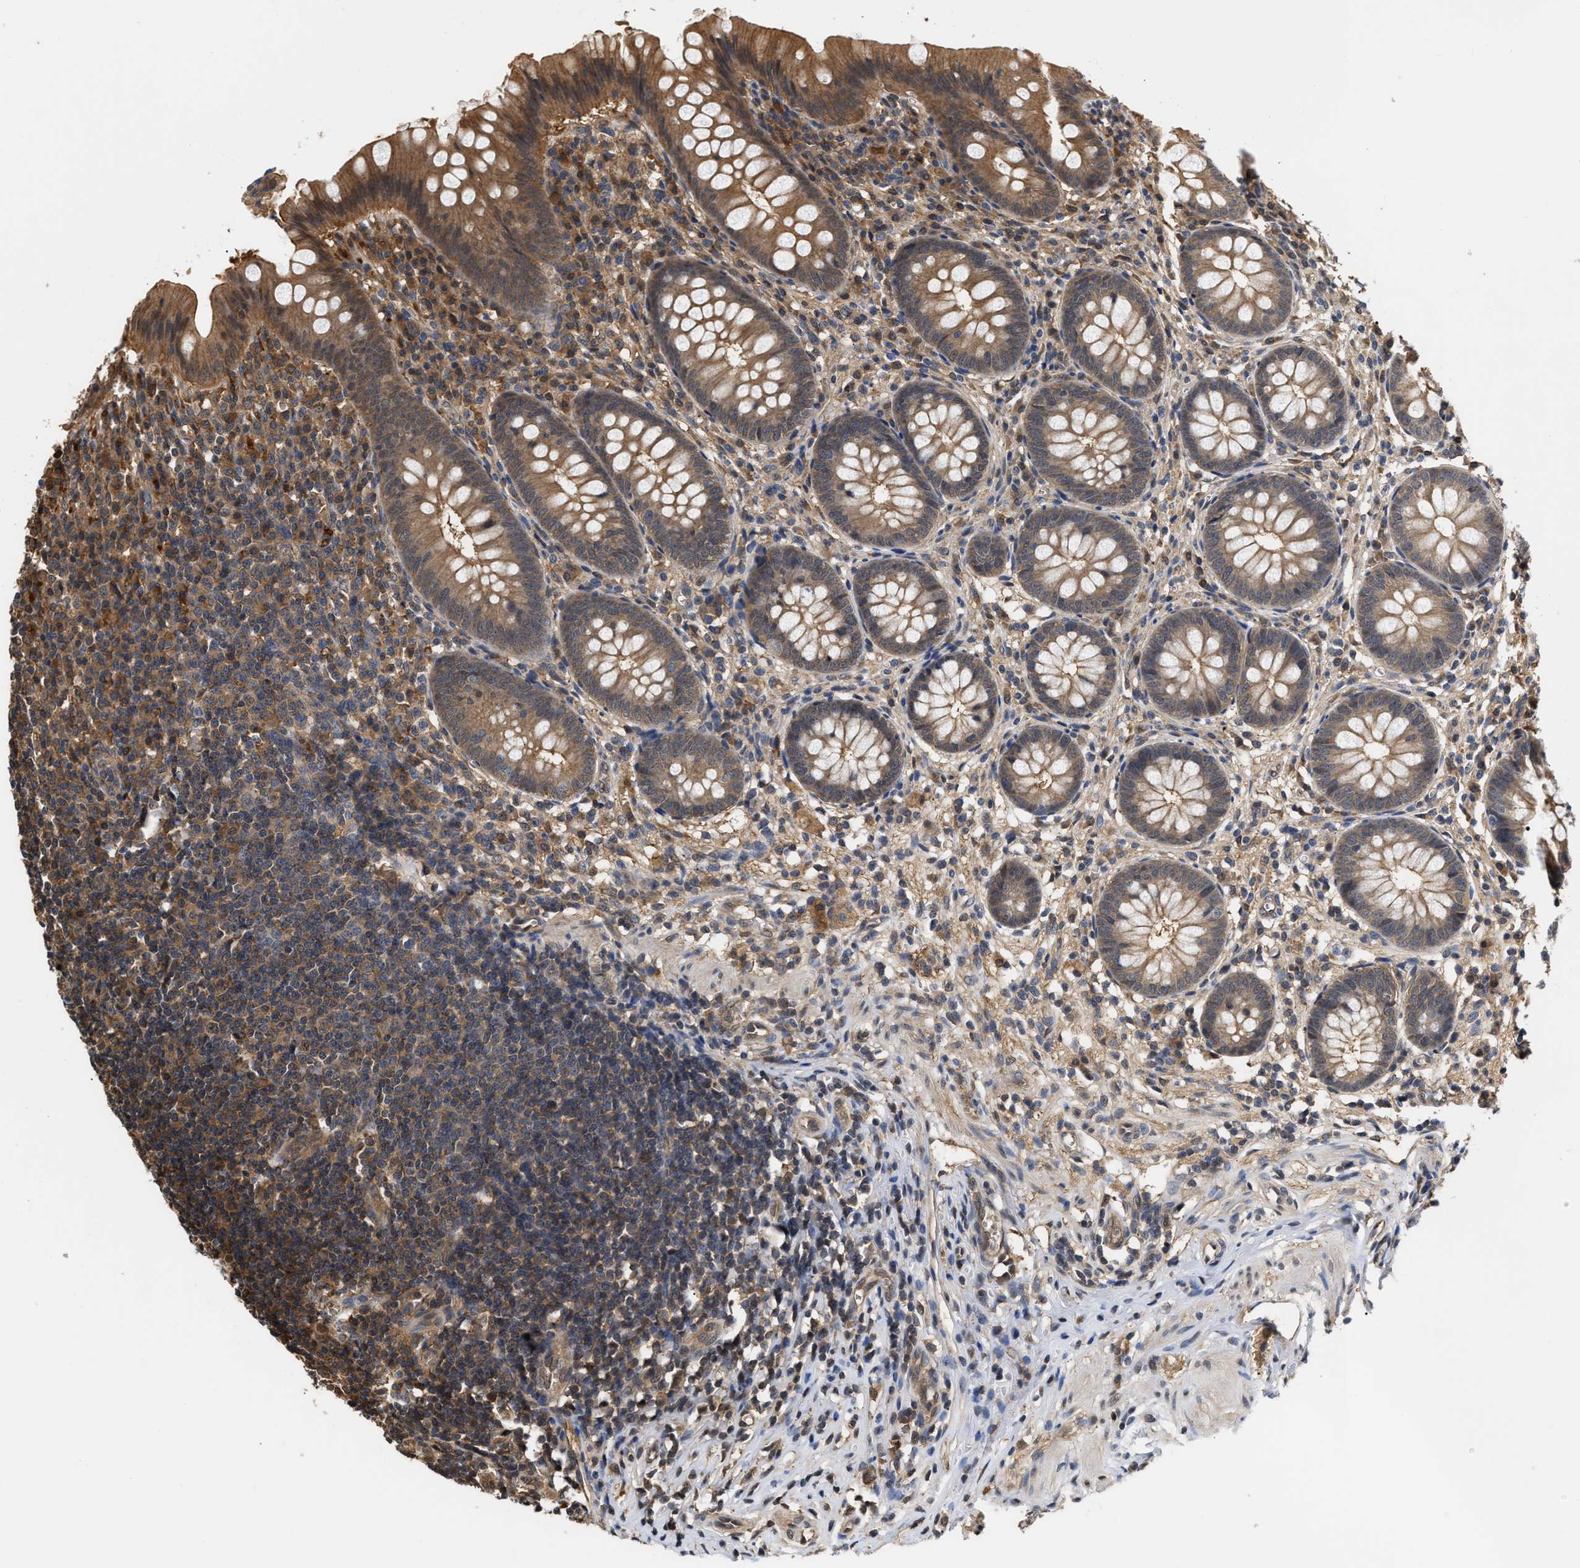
{"staining": {"intensity": "moderate", "quantity": ">75%", "location": "cytoplasmic/membranous,nuclear"}, "tissue": "appendix", "cell_type": "Glandular cells", "image_type": "normal", "snomed": [{"axis": "morphology", "description": "Normal tissue, NOS"}, {"axis": "topography", "description": "Appendix"}], "caption": "Glandular cells demonstrate medium levels of moderate cytoplasmic/membranous,nuclear expression in about >75% of cells in benign appendix.", "gene": "SCAI", "patient": {"sex": "male", "age": 56}}